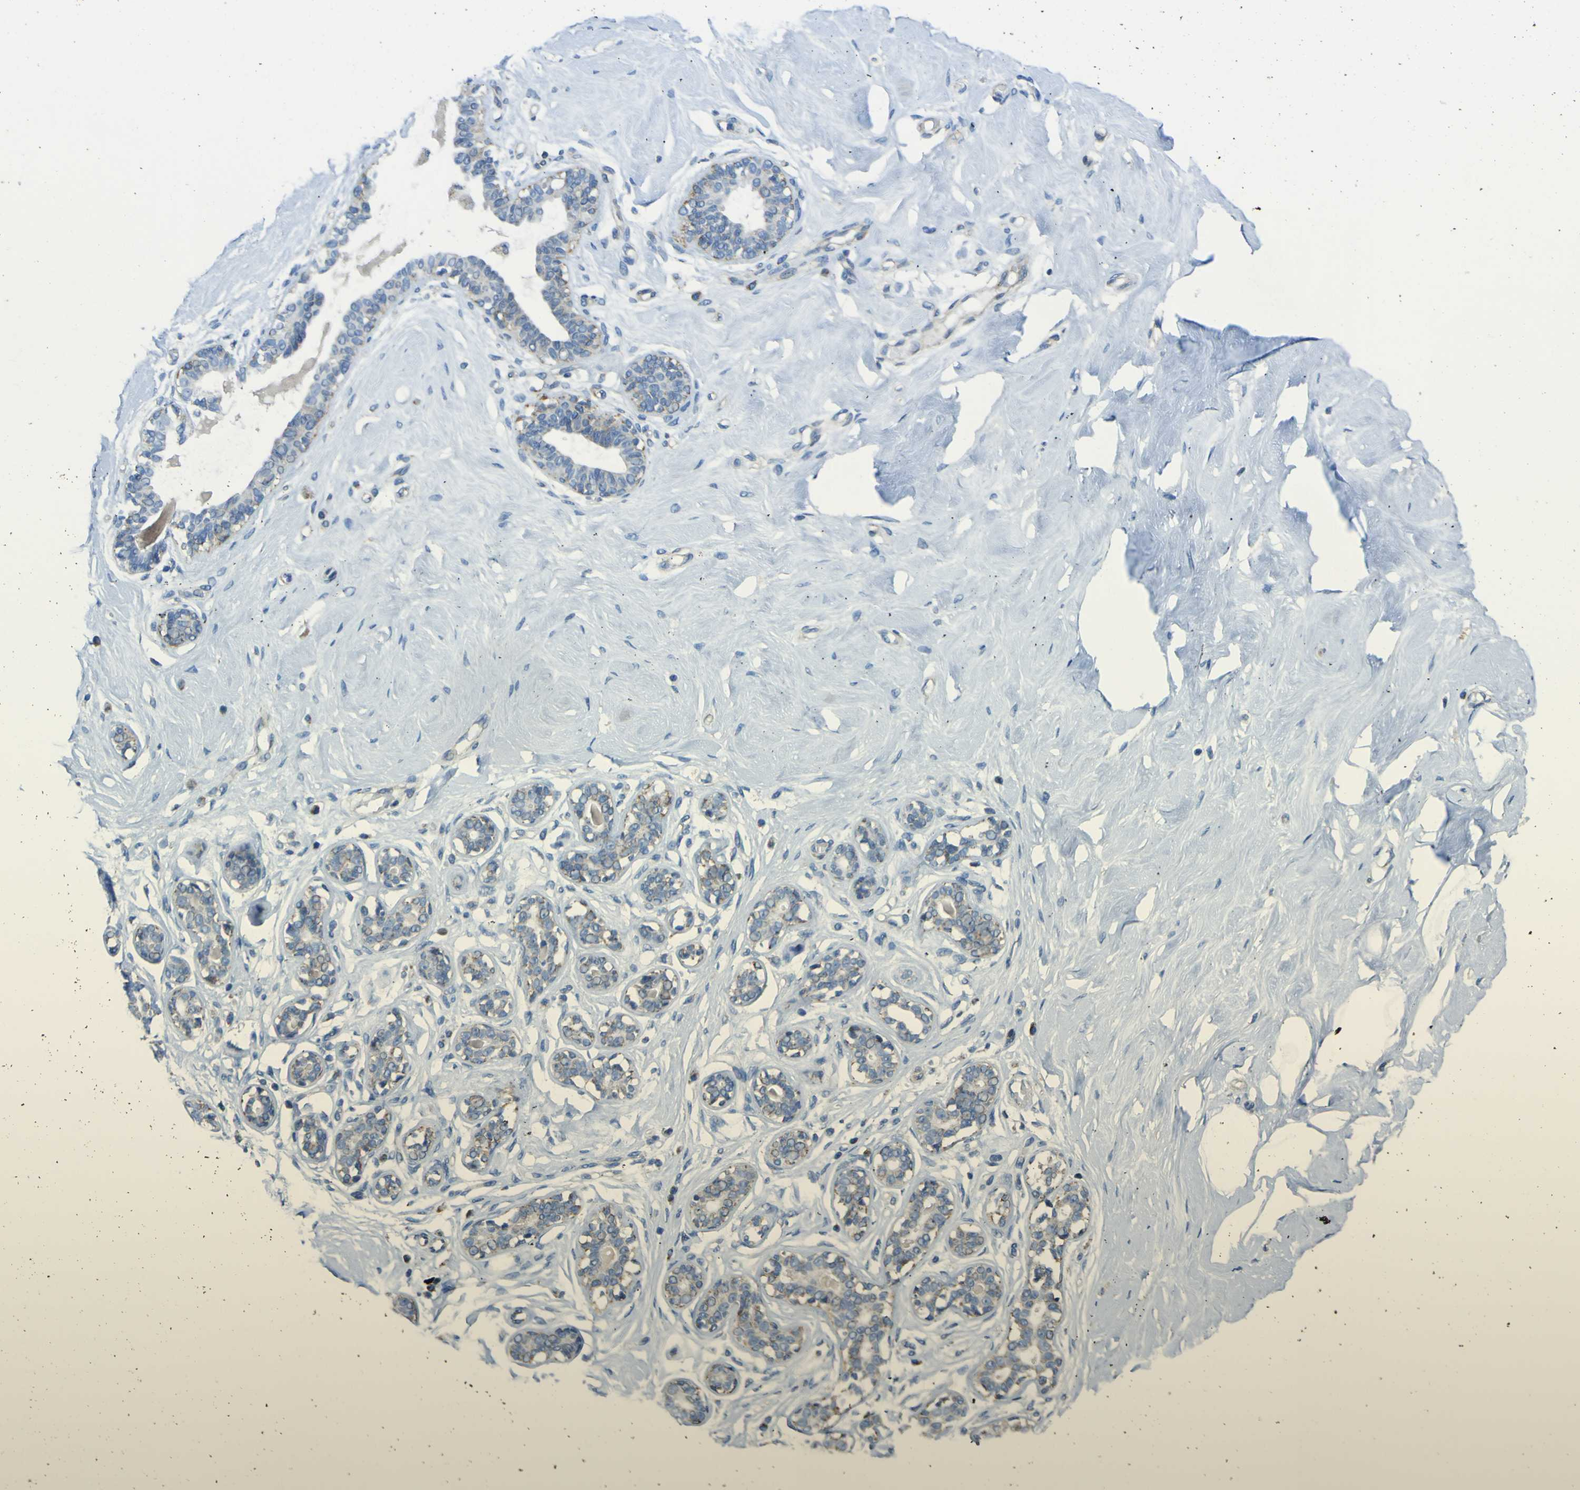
{"staining": {"intensity": "negative", "quantity": "none", "location": "none"}, "tissue": "breast", "cell_type": "Adipocytes", "image_type": "normal", "snomed": [{"axis": "morphology", "description": "Normal tissue, NOS"}, {"axis": "topography", "description": "Breast"}], "caption": "DAB immunohistochemical staining of benign human breast displays no significant positivity in adipocytes. The staining is performed using DAB (3,3'-diaminobenzidine) brown chromogen with nuclei counter-stained in using hematoxylin.", "gene": "ALDH18A1", "patient": {"sex": "female", "age": 23}}